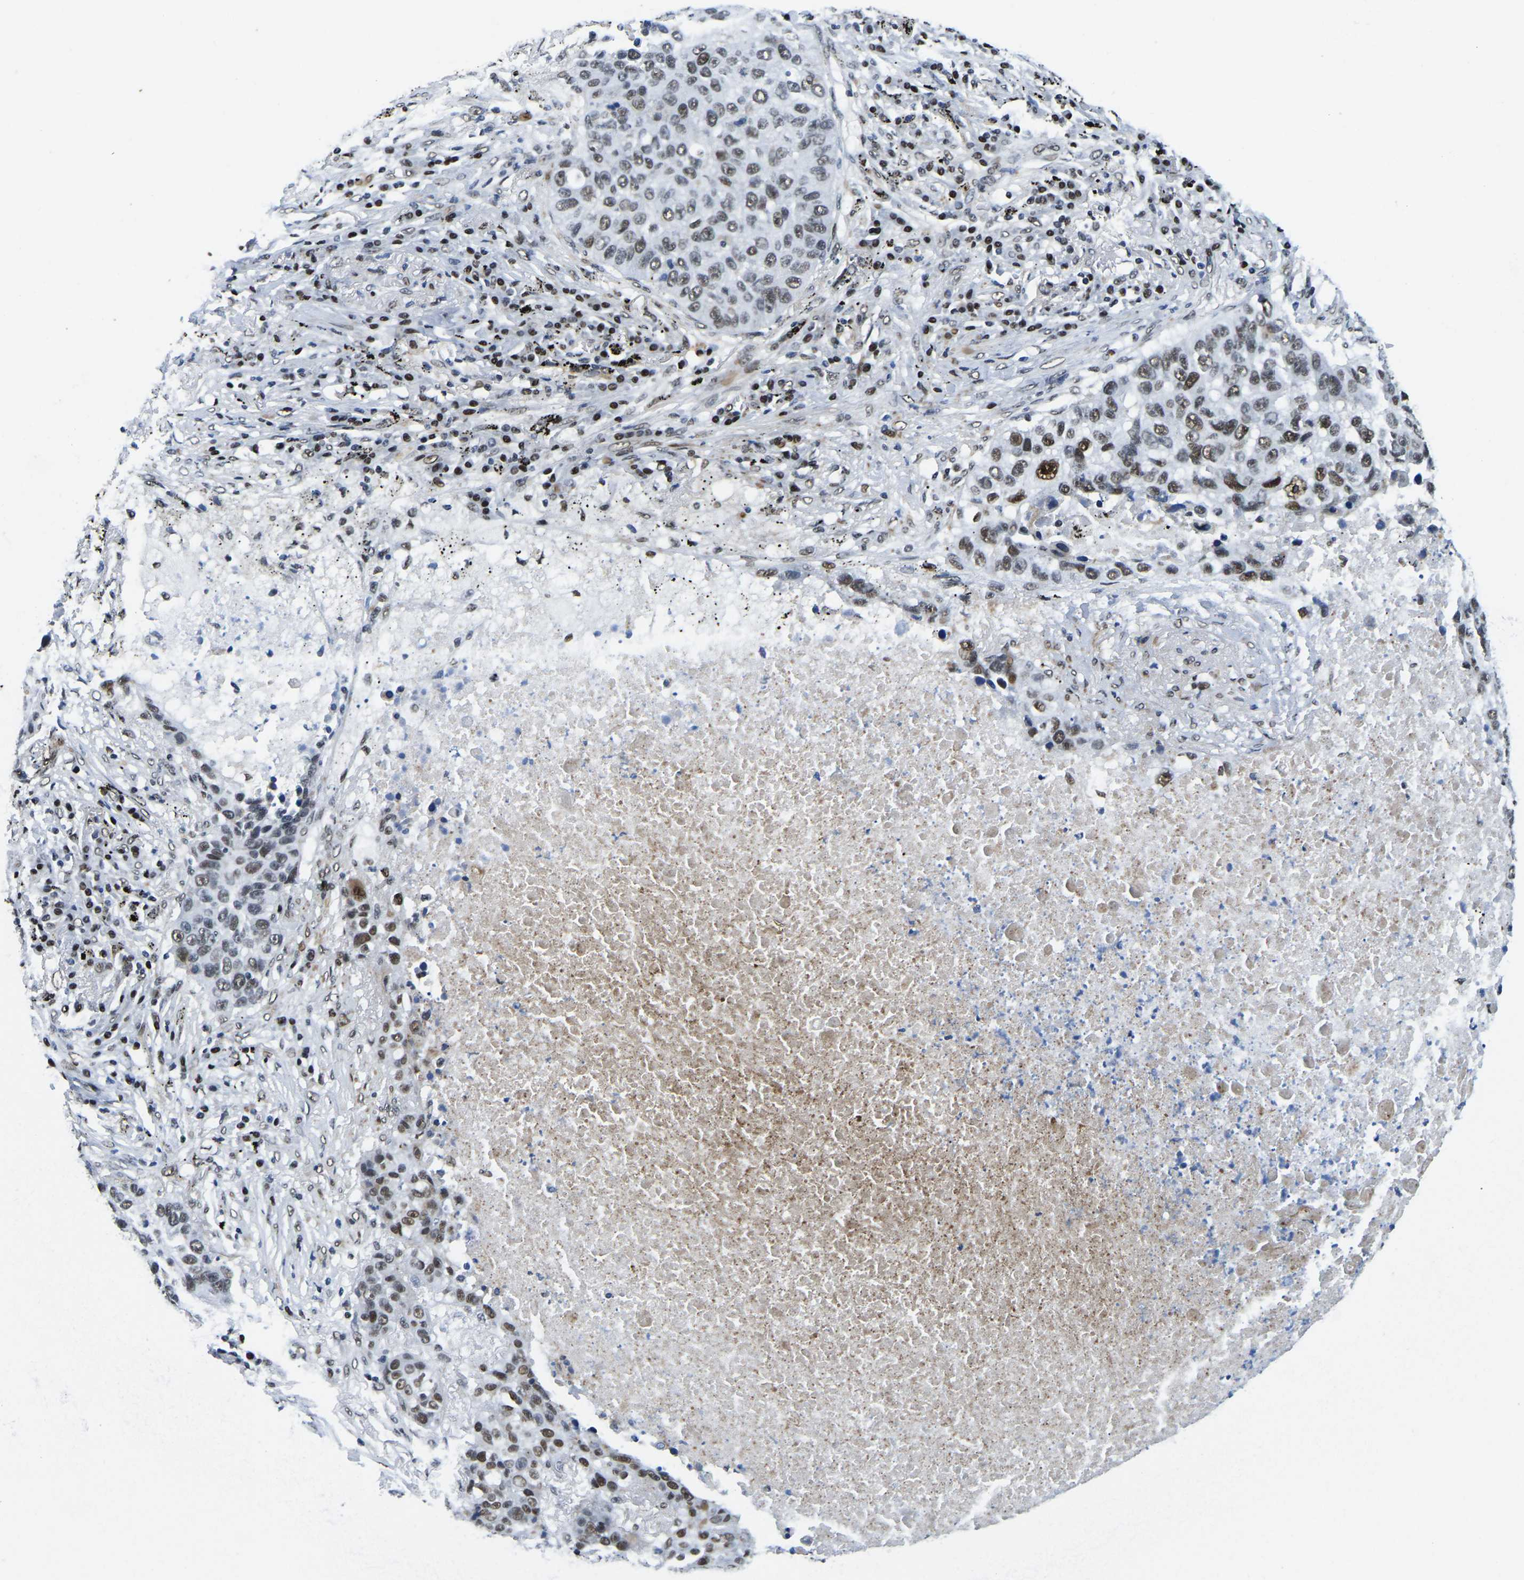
{"staining": {"intensity": "strong", "quantity": ">75%", "location": "nuclear"}, "tissue": "lung cancer", "cell_type": "Tumor cells", "image_type": "cancer", "snomed": [{"axis": "morphology", "description": "Squamous cell carcinoma, NOS"}, {"axis": "topography", "description": "Lung"}], "caption": "Immunohistochemical staining of squamous cell carcinoma (lung) demonstrates strong nuclear protein staining in about >75% of tumor cells.", "gene": "UBA1", "patient": {"sex": "male", "age": 57}}